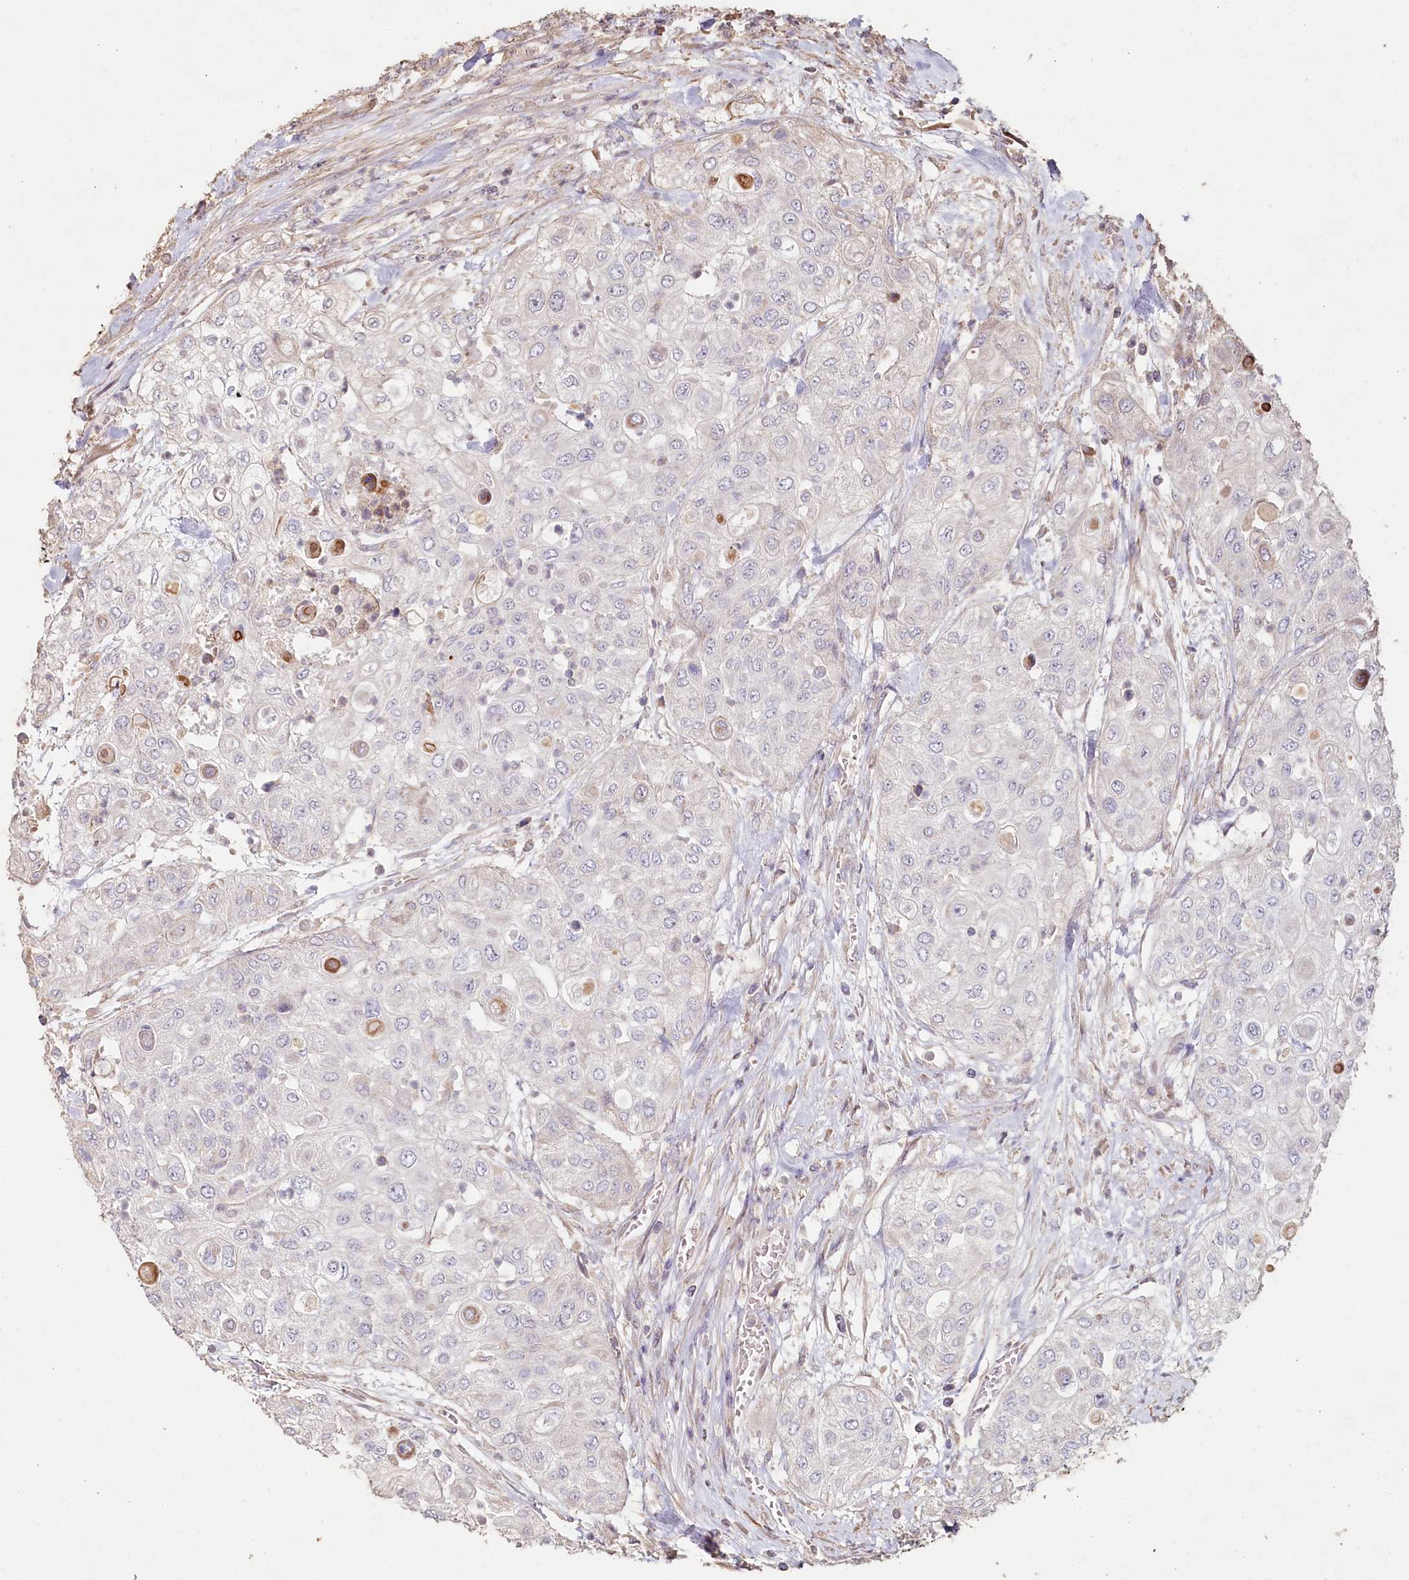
{"staining": {"intensity": "negative", "quantity": "none", "location": "none"}, "tissue": "urothelial cancer", "cell_type": "Tumor cells", "image_type": "cancer", "snomed": [{"axis": "morphology", "description": "Urothelial carcinoma, High grade"}, {"axis": "topography", "description": "Urinary bladder"}], "caption": "High power microscopy histopathology image of an immunohistochemistry histopathology image of high-grade urothelial carcinoma, revealing no significant expression in tumor cells.", "gene": "HAL", "patient": {"sex": "female", "age": 79}}